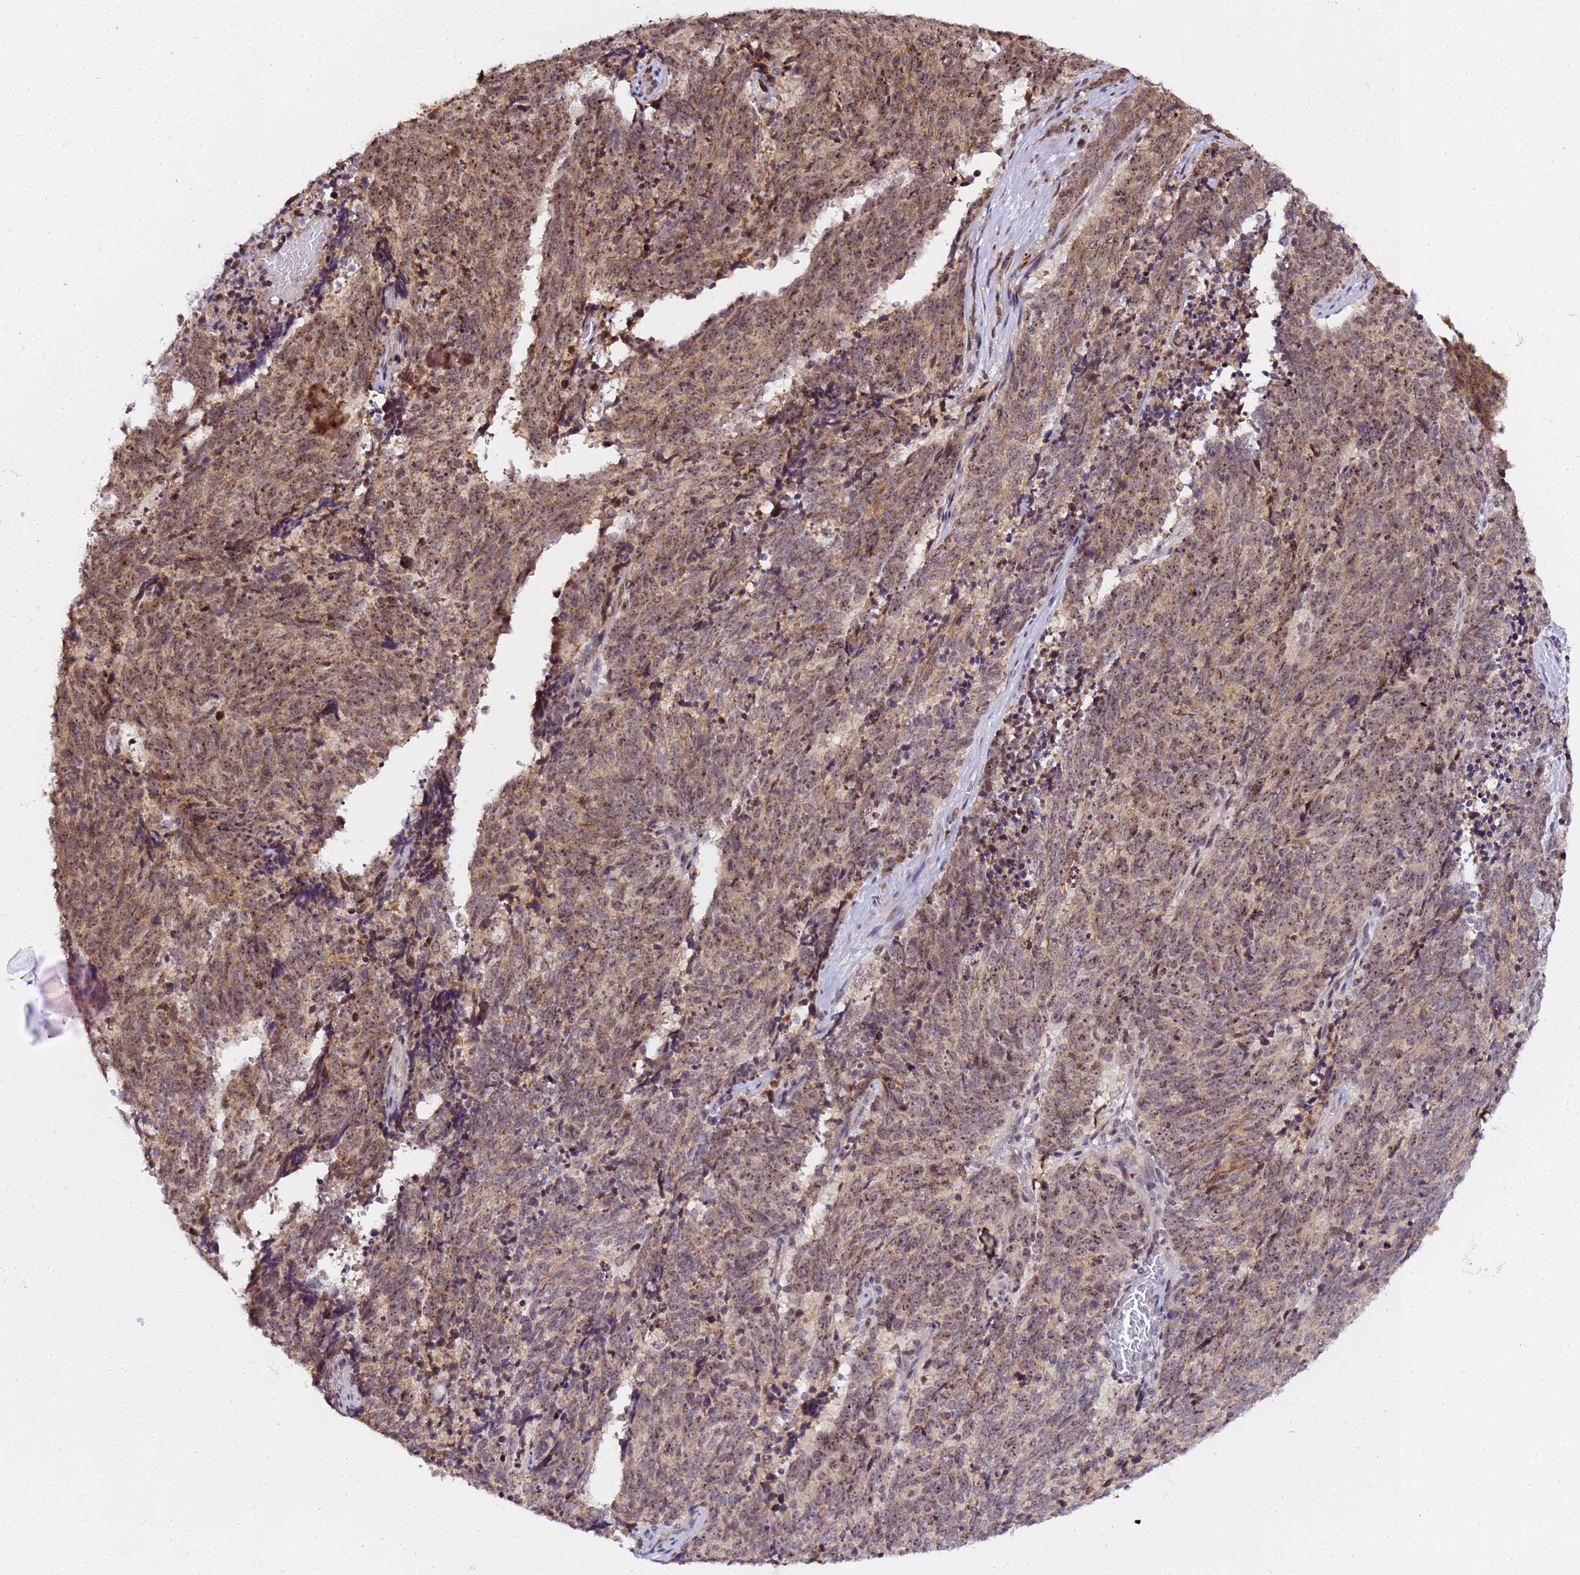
{"staining": {"intensity": "moderate", "quantity": "25%-75%", "location": "nuclear"}, "tissue": "cervical cancer", "cell_type": "Tumor cells", "image_type": "cancer", "snomed": [{"axis": "morphology", "description": "Squamous cell carcinoma, NOS"}, {"axis": "topography", "description": "Cervix"}], "caption": "This is an image of immunohistochemistry staining of cervical cancer (squamous cell carcinoma), which shows moderate staining in the nuclear of tumor cells.", "gene": "SLX4IP", "patient": {"sex": "female", "age": 29}}